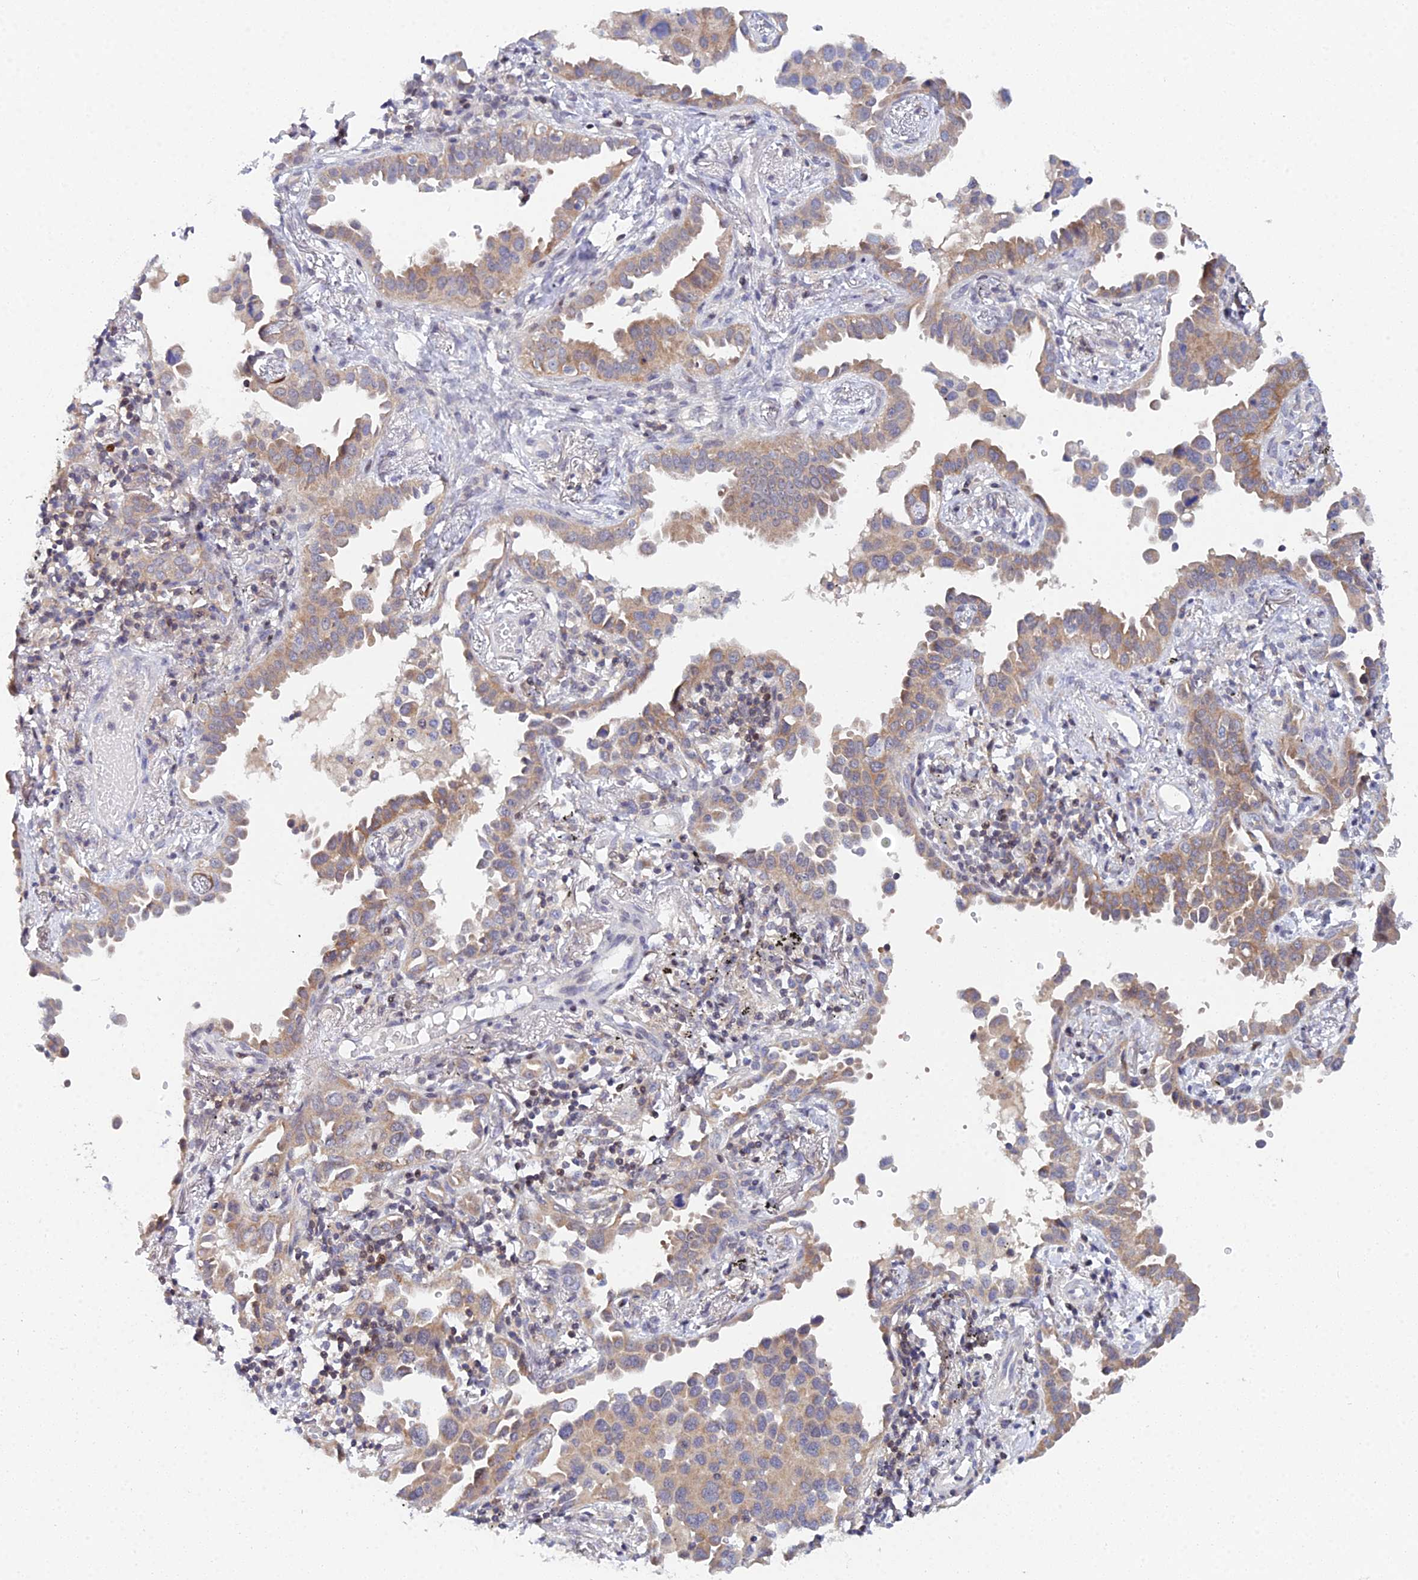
{"staining": {"intensity": "weak", "quantity": ">75%", "location": "cytoplasmic/membranous"}, "tissue": "lung cancer", "cell_type": "Tumor cells", "image_type": "cancer", "snomed": [{"axis": "morphology", "description": "Adenocarcinoma, NOS"}, {"axis": "topography", "description": "Lung"}], "caption": "Immunohistochemical staining of adenocarcinoma (lung) demonstrates low levels of weak cytoplasmic/membranous protein staining in about >75% of tumor cells.", "gene": "ELOA2", "patient": {"sex": "male", "age": 67}}